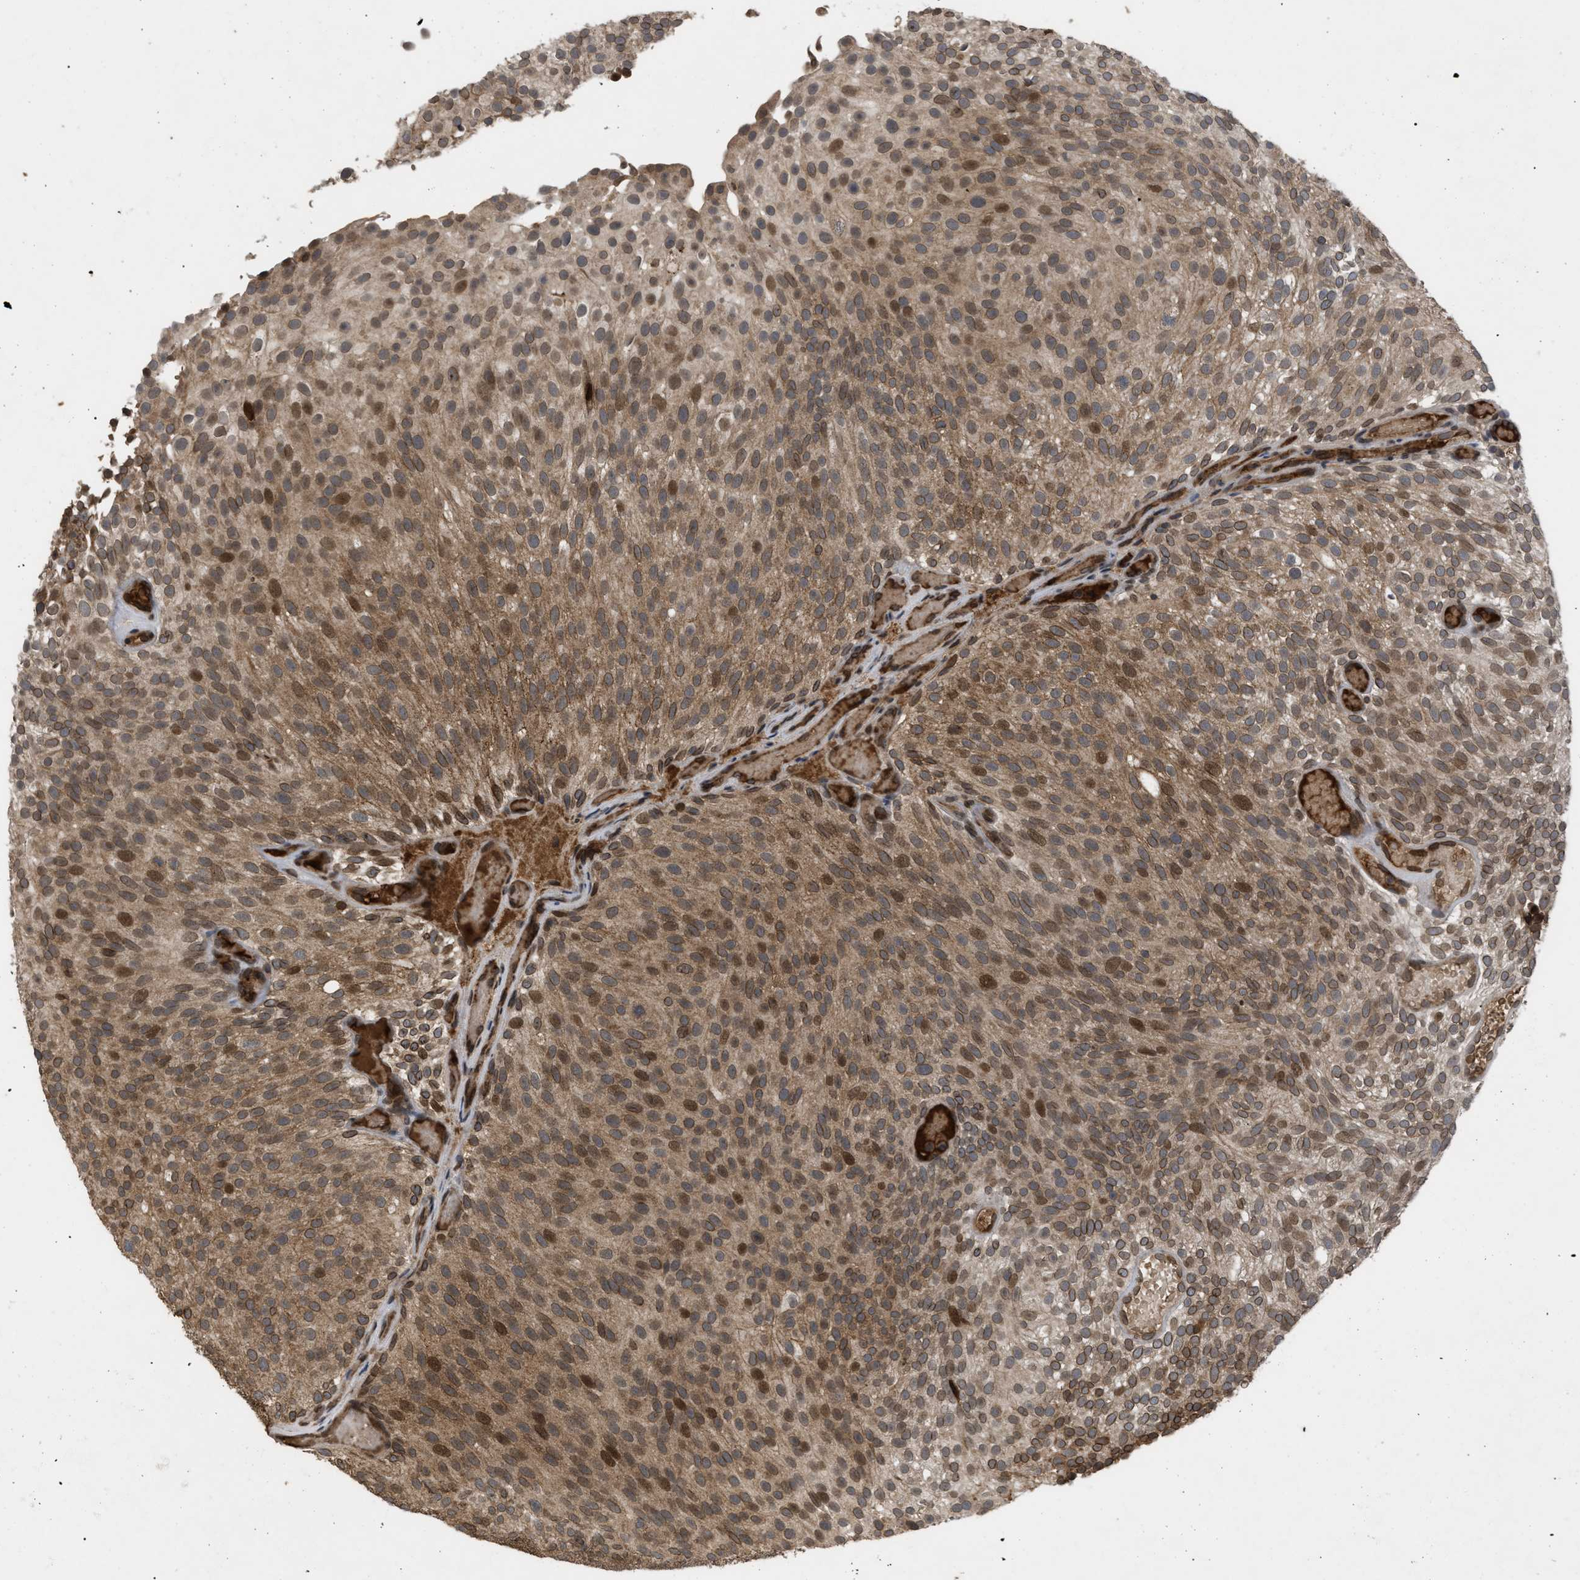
{"staining": {"intensity": "moderate", "quantity": ">75%", "location": "cytoplasmic/membranous,nuclear"}, "tissue": "urothelial cancer", "cell_type": "Tumor cells", "image_type": "cancer", "snomed": [{"axis": "morphology", "description": "Urothelial carcinoma, Low grade"}, {"axis": "topography", "description": "Urinary bladder"}], "caption": "This is a micrograph of immunohistochemistry staining of low-grade urothelial carcinoma, which shows moderate positivity in the cytoplasmic/membranous and nuclear of tumor cells.", "gene": "CRY1", "patient": {"sex": "male", "age": 78}}